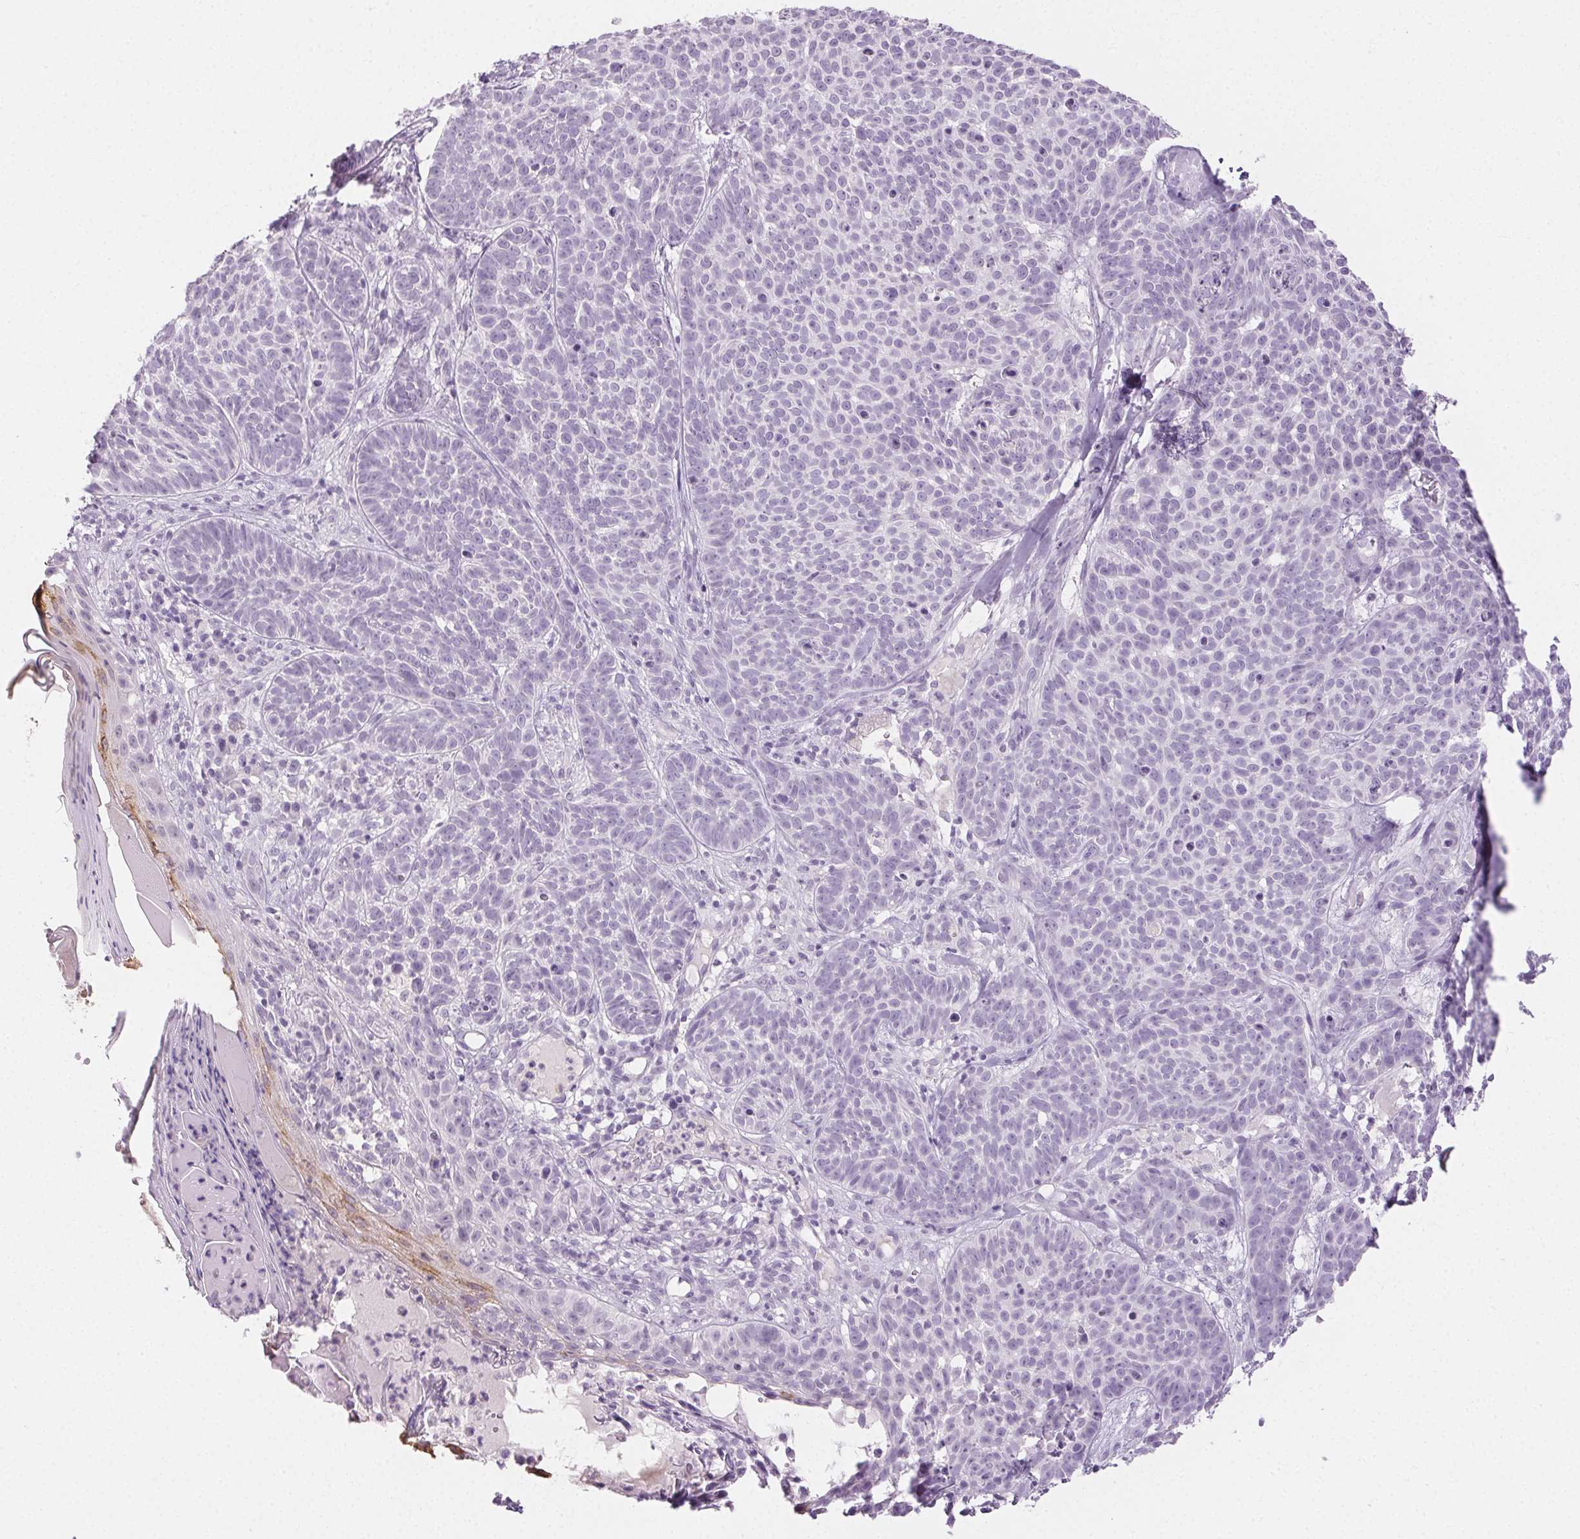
{"staining": {"intensity": "negative", "quantity": "none", "location": "none"}, "tissue": "skin cancer", "cell_type": "Tumor cells", "image_type": "cancer", "snomed": [{"axis": "morphology", "description": "Basal cell carcinoma"}, {"axis": "topography", "description": "Skin"}], "caption": "Immunohistochemistry (IHC) of skin cancer (basal cell carcinoma) demonstrates no staining in tumor cells.", "gene": "PI3", "patient": {"sex": "male", "age": 90}}